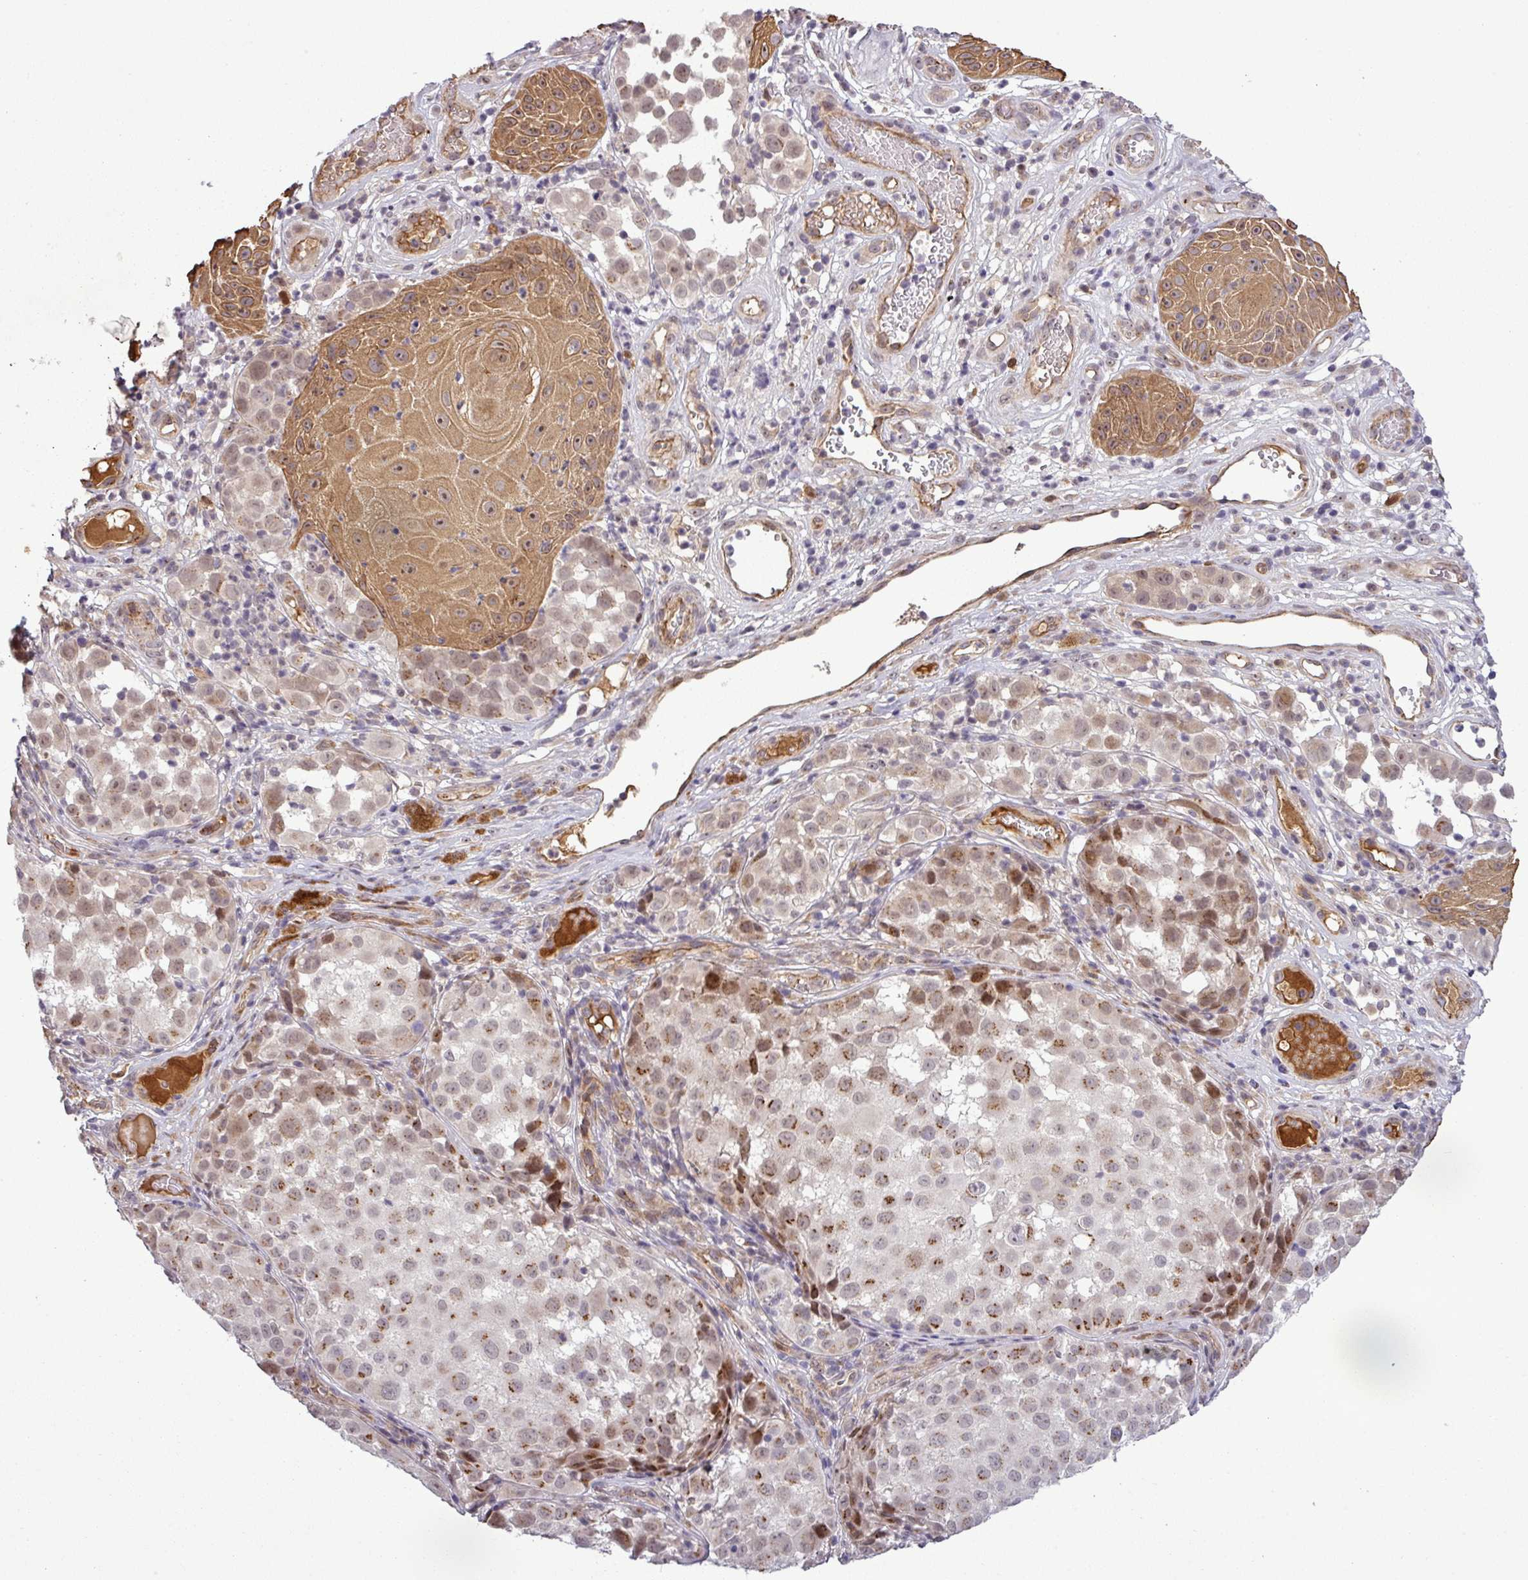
{"staining": {"intensity": "moderate", "quantity": "25%-75%", "location": "cytoplasmic/membranous"}, "tissue": "melanoma", "cell_type": "Tumor cells", "image_type": "cancer", "snomed": [{"axis": "morphology", "description": "Malignant melanoma, NOS"}, {"axis": "topography", "description": "Skin"}], "caption": "Human malignant melanoma stained with a brown dye exhibits moderate cytoplasmic/membranous positive staining in about 25%-75% of tumor cells.", "gene": "PCDH1", "patient": {"sex": "male", "age": 64}}